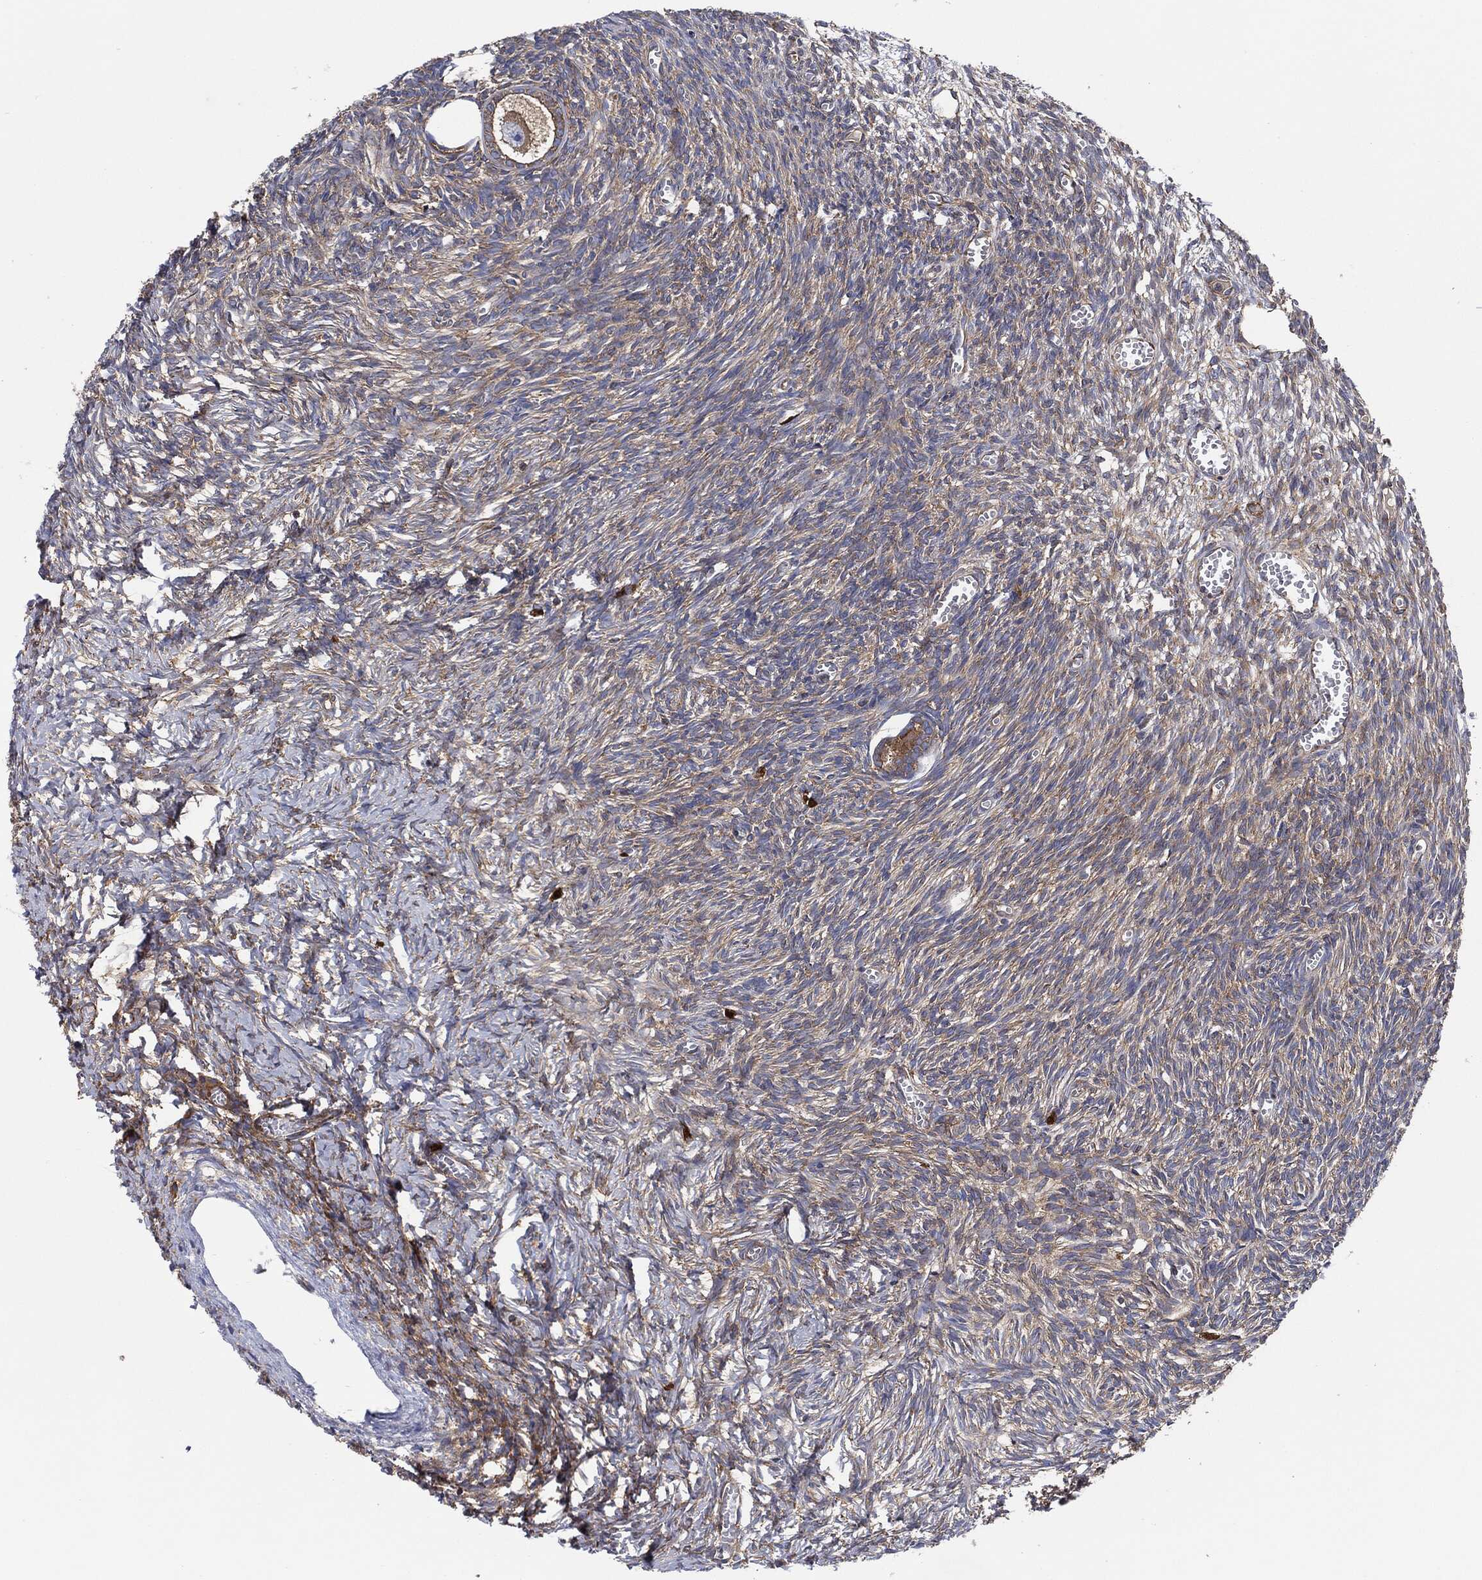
{"staining": {"intensity": "weak", "quantity": "25%-75%", "location": "cytoplasmic/membranous"}, "tissue": "ovary", "cell_type": "Follicle cells", "image_type": "normal", "snomed": [{"axis": "morphology", "description": "Normal tissue, NOS"}, {"axis": "topography", "description": "Ovary"}], "caption": "Weak cytoplasmic/membranous staining for a protein is present in approximately 25%-75% of follicle cells of benign ovary using immunohistochemistry (IHC).", "gene": "EIF2S2", "patient": {"sex": "female", "age": 43}}